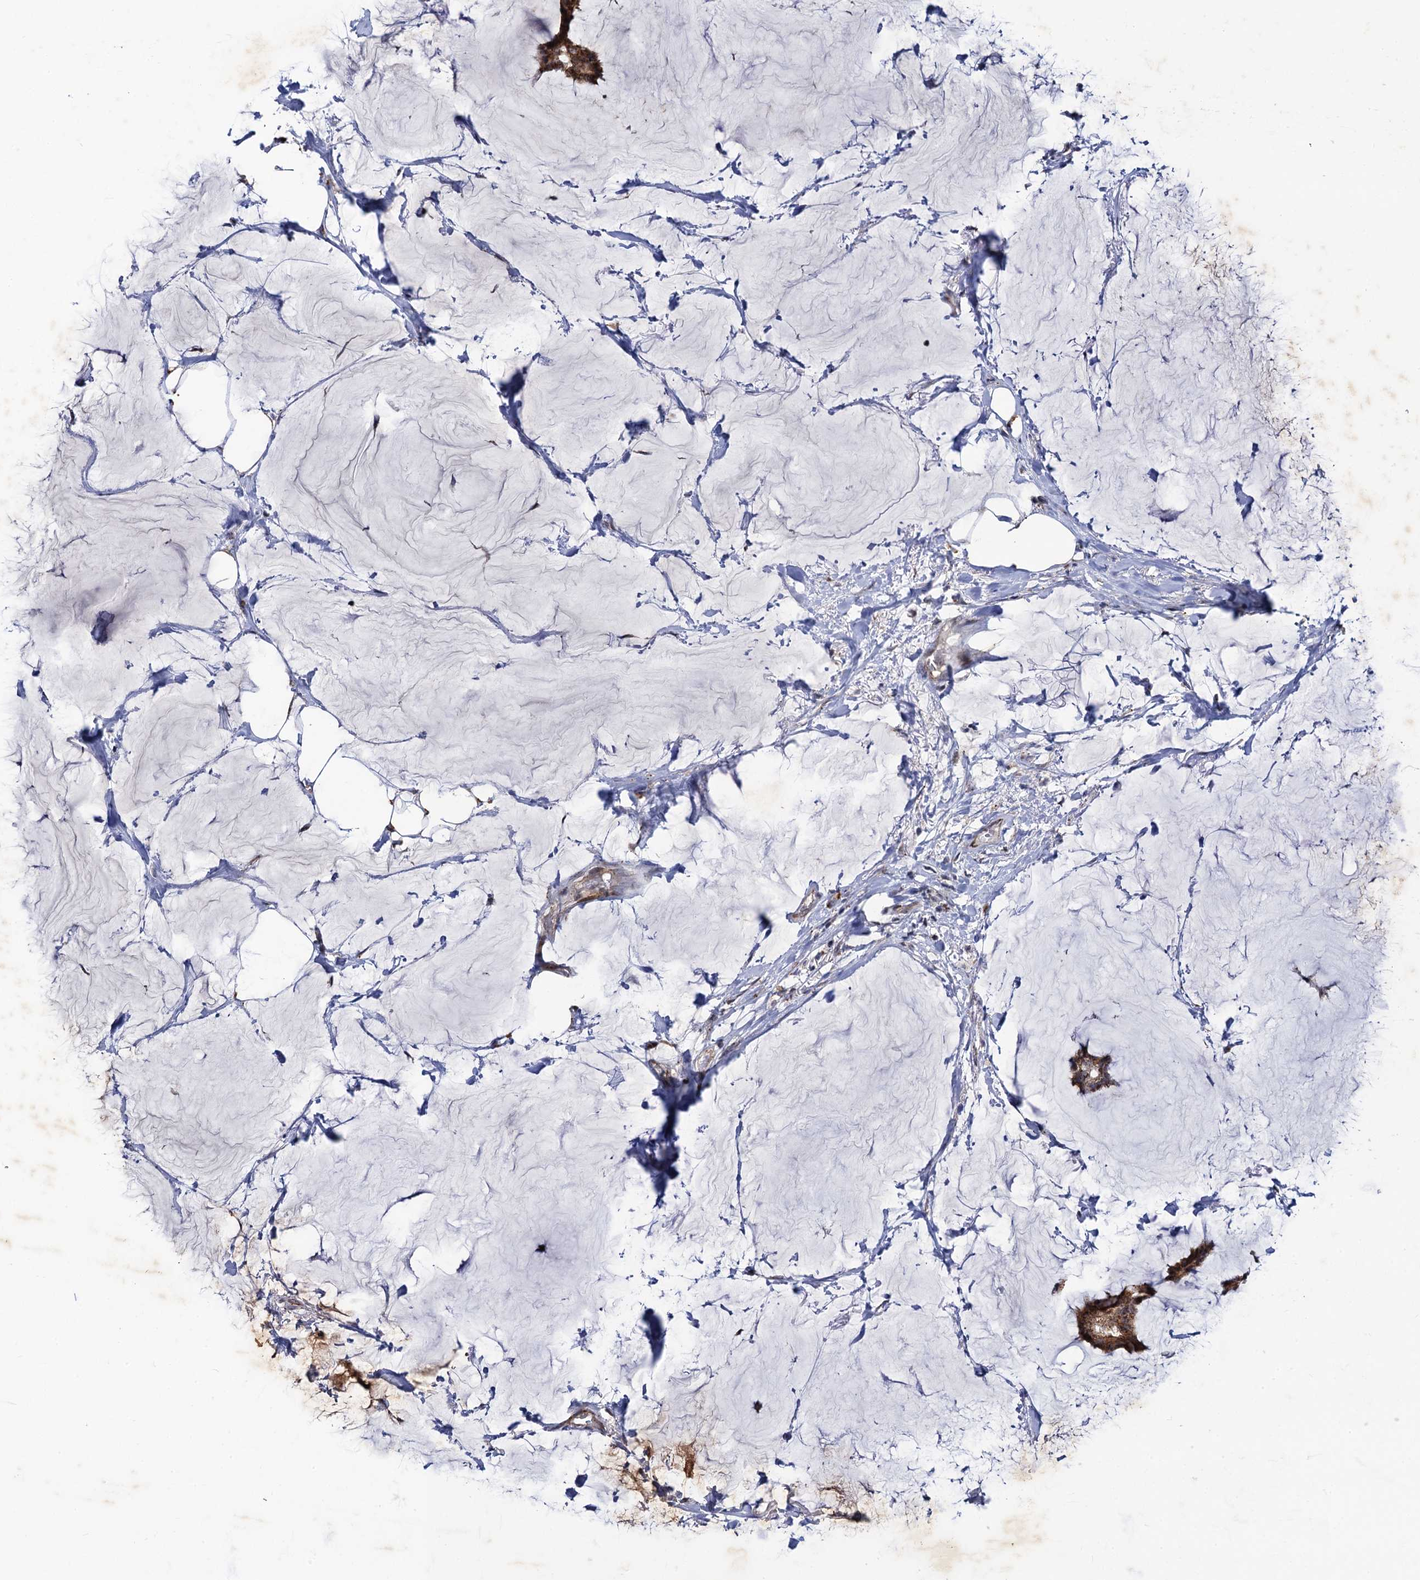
{"staining": {"intensity": "strong", "quantity": ">75%", "location": "cytoplasmic/membranous"}, "tissue": "breast cancer", "cell_type": "Tumor cells", "image_type": "cancer", "snomed": [{"axis": "morphology", "description": "Duct carcinoma"}, {"axis": "topography", "description": "Breast"}], "caption": "Immunohistochemical staining of human breast cancer (intraductal carcinoma) exhibits high levels of strong cytoplasmic/membranous protein staining in approximately >75% of tumor cells.", "gene": "THAP2", "patient": {"sex": "female", "age": 93}}